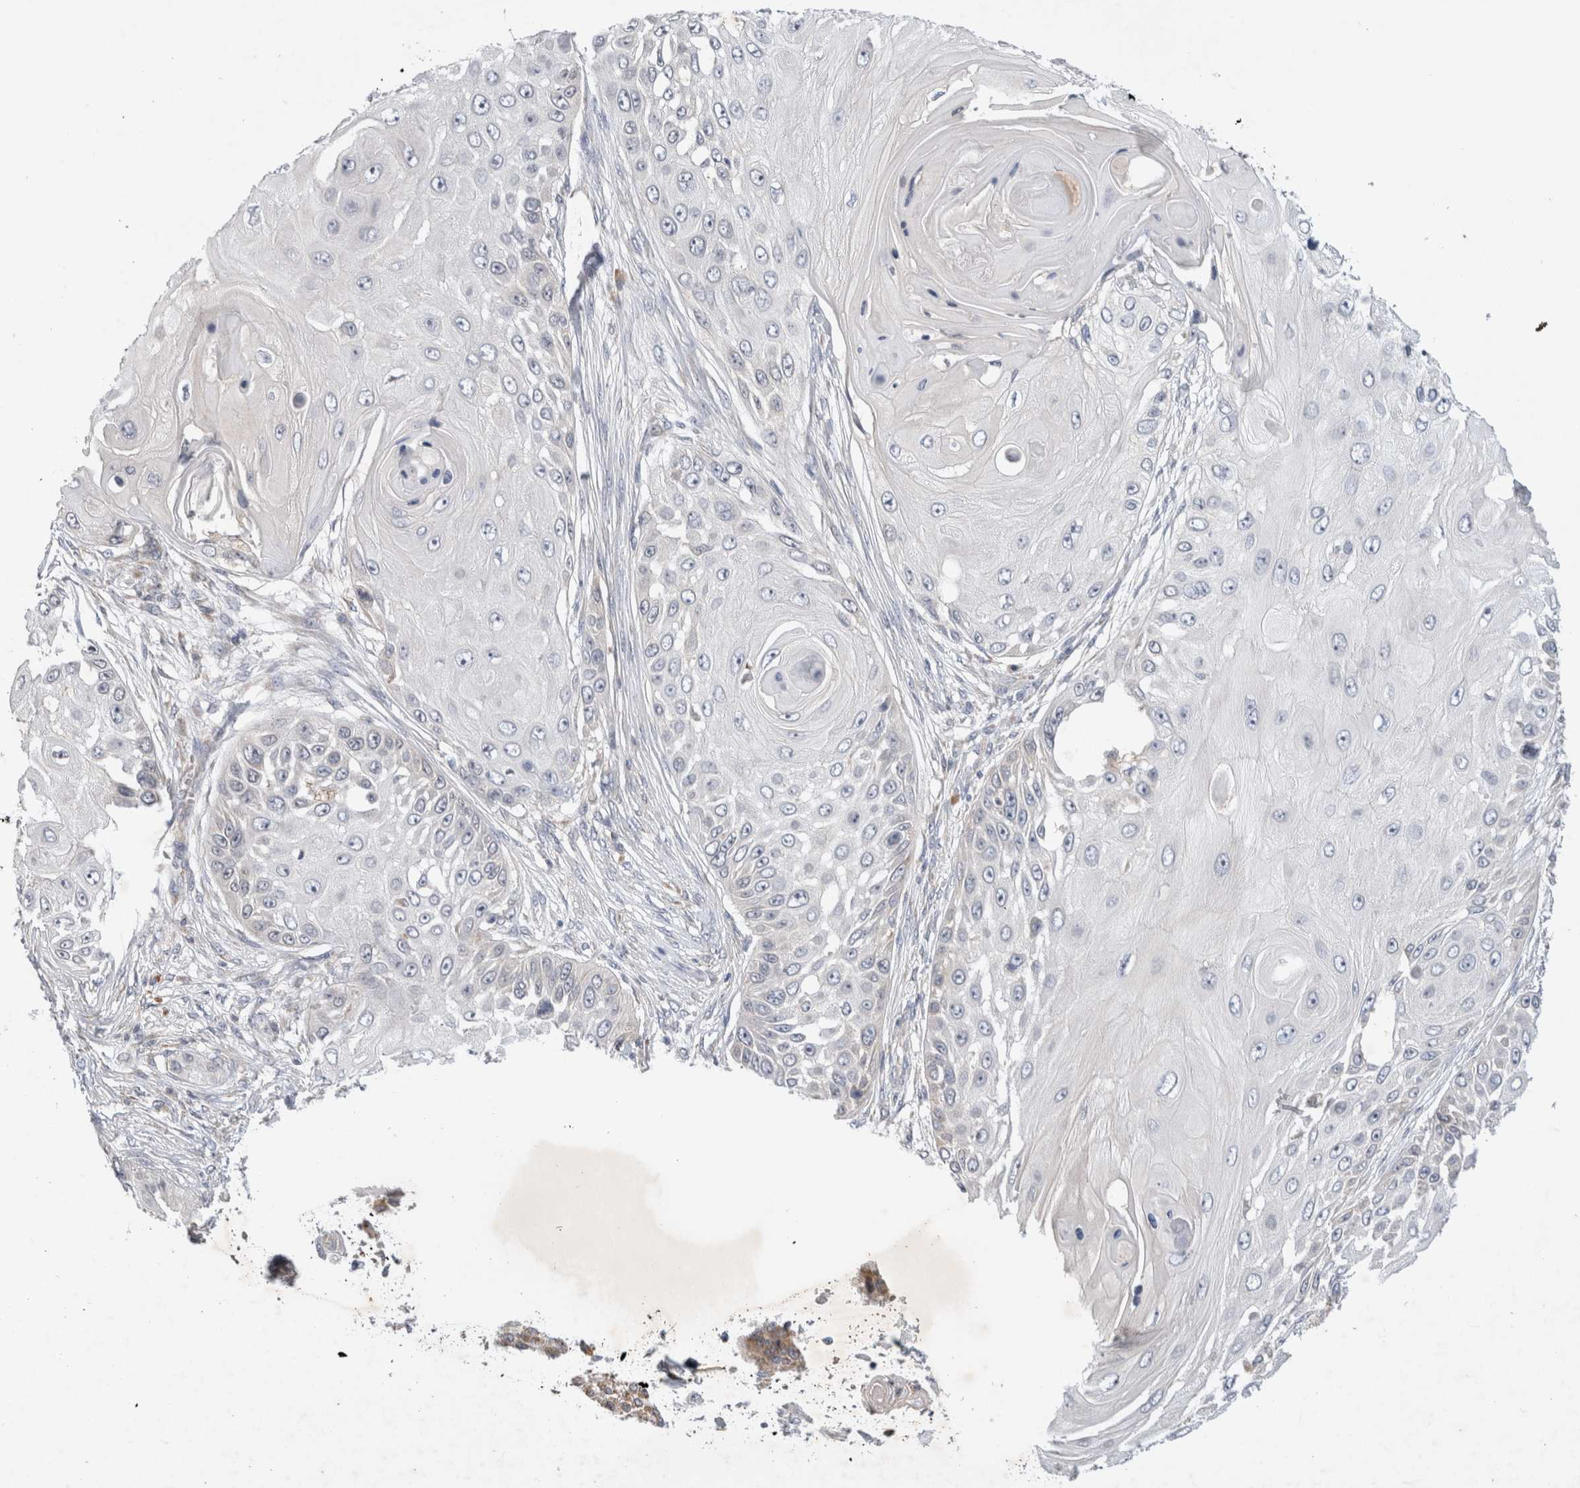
{"staining": {"intensity": "negative", "quantity": "none", "location": "none"}, "tissue": "skin cancer", "cell_type": "Tumor cells", "image_type": "cancer", "snomed": [{"axis": "morphology", "description": "Squamous cell carcinoma, NOS"}, {"axis": "topography", "description": "Skin"}], "caption": "There is no significant positivity in tumor cells of skin cancer (squamous cell carcinoma). (DAB (3,3'-diaminobenzidine) IHC visualized using brightfield microscopy, high magnification).", "gene": "NEDD4L", "patient": {"sex": "female", "age": 44}}